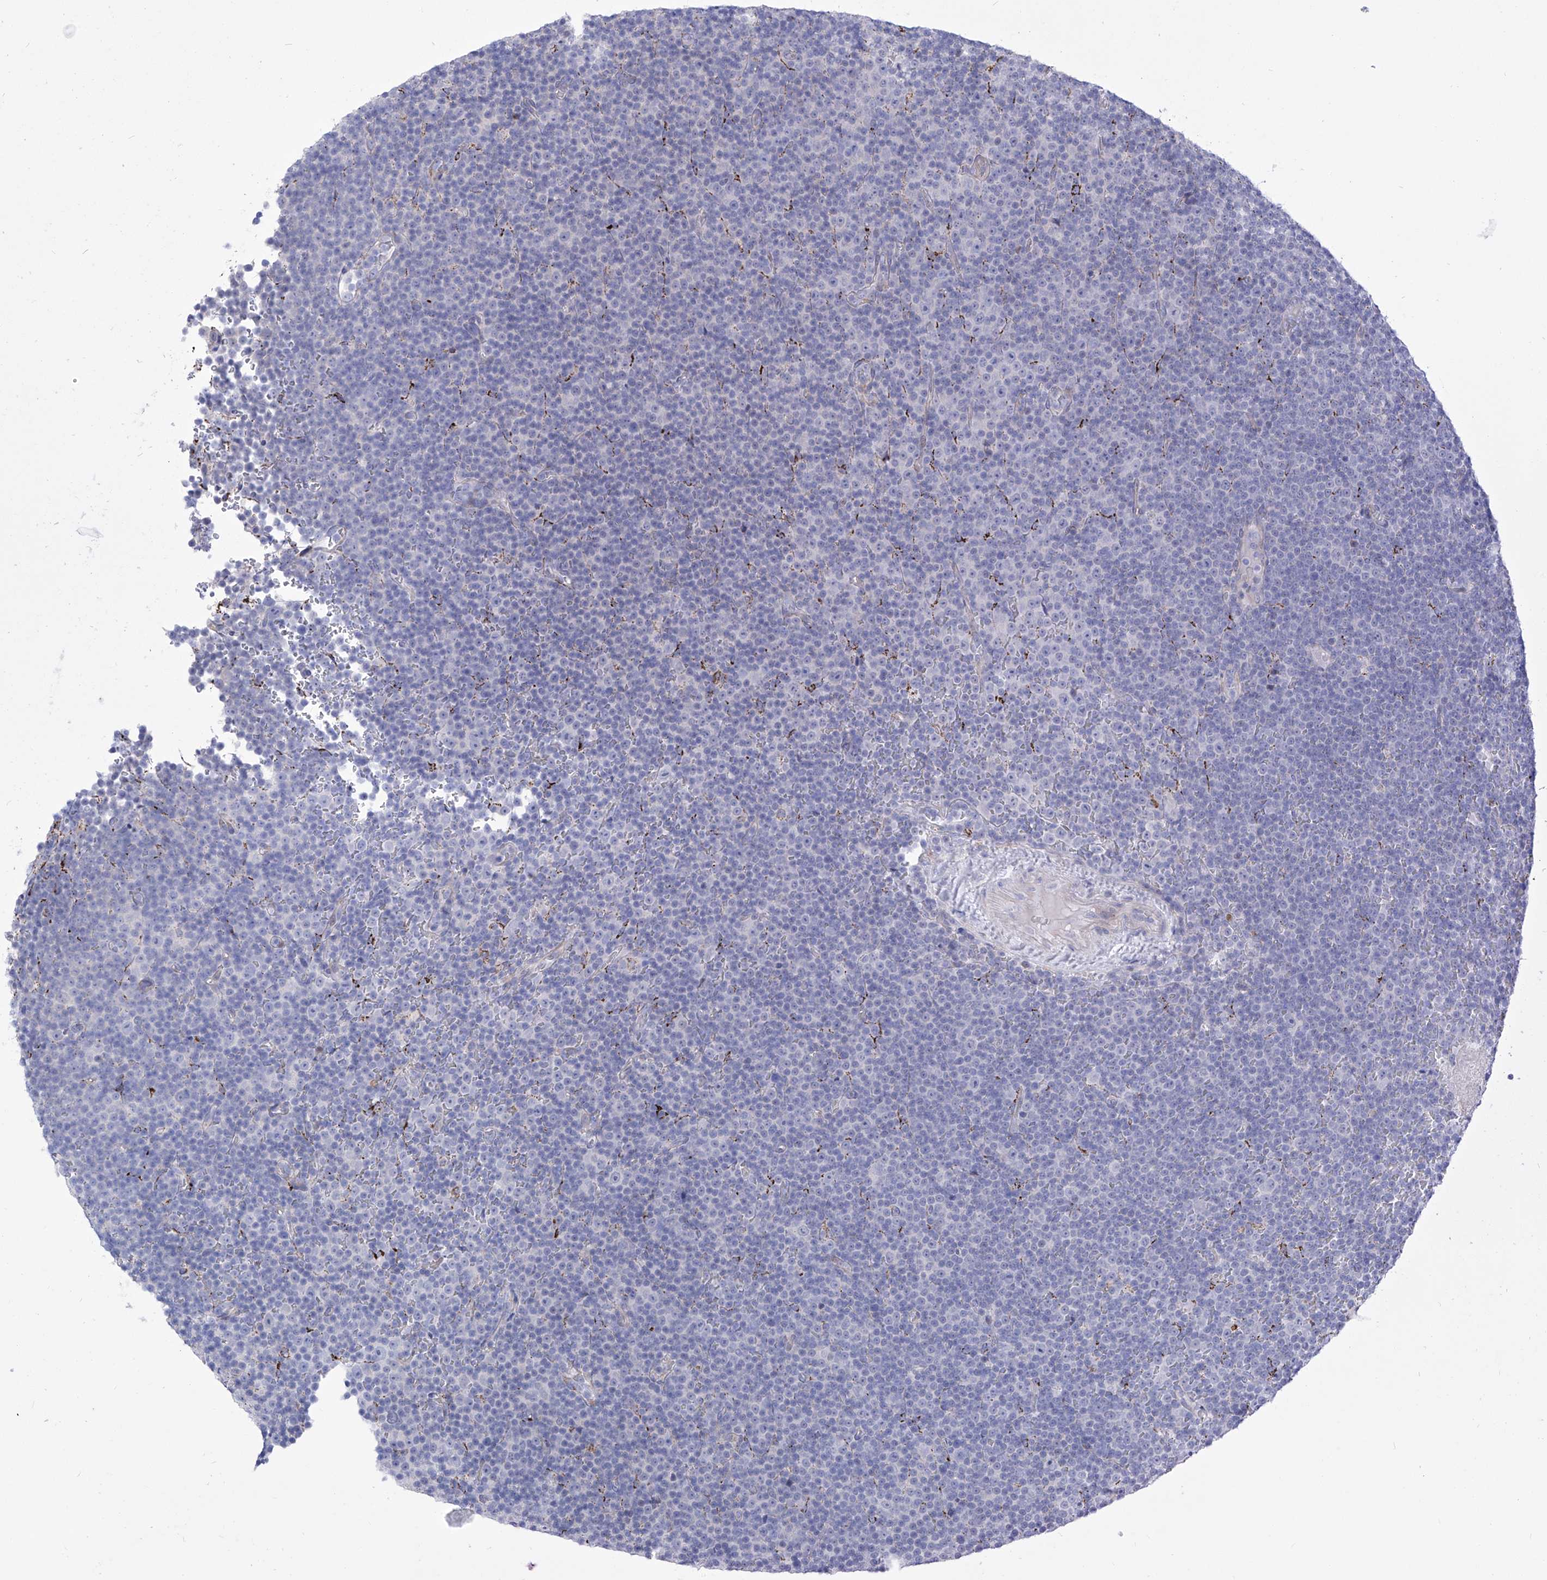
{"staining": {"intensity": "negative", "quantity": "none", "location": "none"}, "tissue": "lymphoma", "cell_type": "Tumor cells", "image_type": "cancer", "snomed": [{"axis": "morphology", "description": "Malignant lymphoma, non-Hodgkin's type, Low grade"}, {"axis": "topography", "description": "Lymph node"}], "caption": "This is a histopathology image of IHC staining of lymphoma, which shows no positivity in tumor cells.", "gene": "C1orf87", "patient": {"sex": "female", "age": 67}}